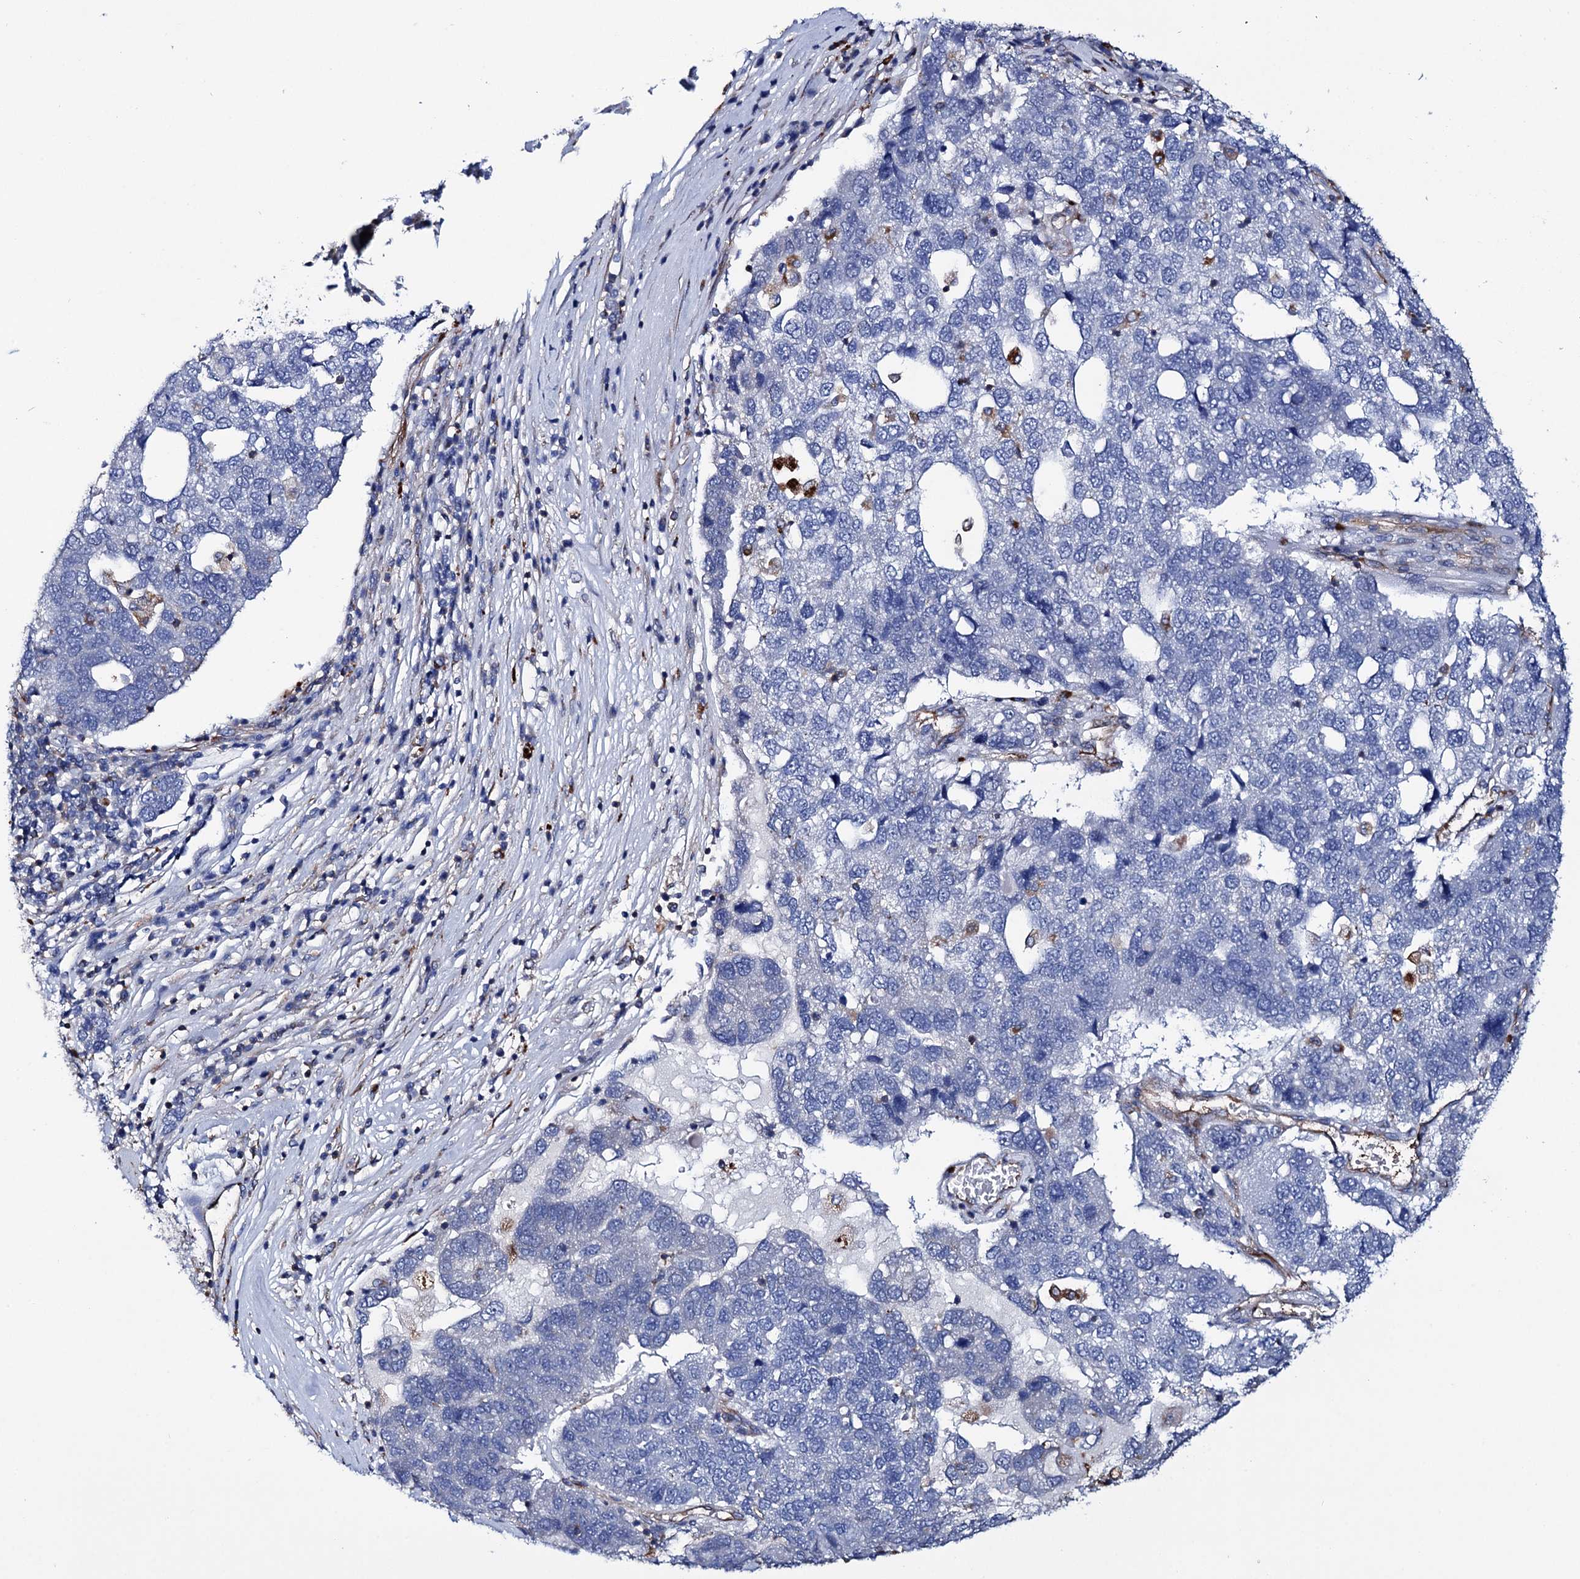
{"staining": {"intensity": "negative", "quantity": "none", "location": "none"}, "tissue": "pancreatic cancer", "cell_type": "Tumor cells", "image_type": "cancer", "snomed": [{"axis": "morphology", "description": "Adenocarcinoma, NOS"}, {"axis": "topography", "description": "Pancreas"}], "caption": "Immunohistochemistry (IHC) of pancreatic cancer (adenocarcinoma) displays no staining in tumor cells.", "gene": "SCPEP1", "patient": {"sex": "female", "age": 61}}